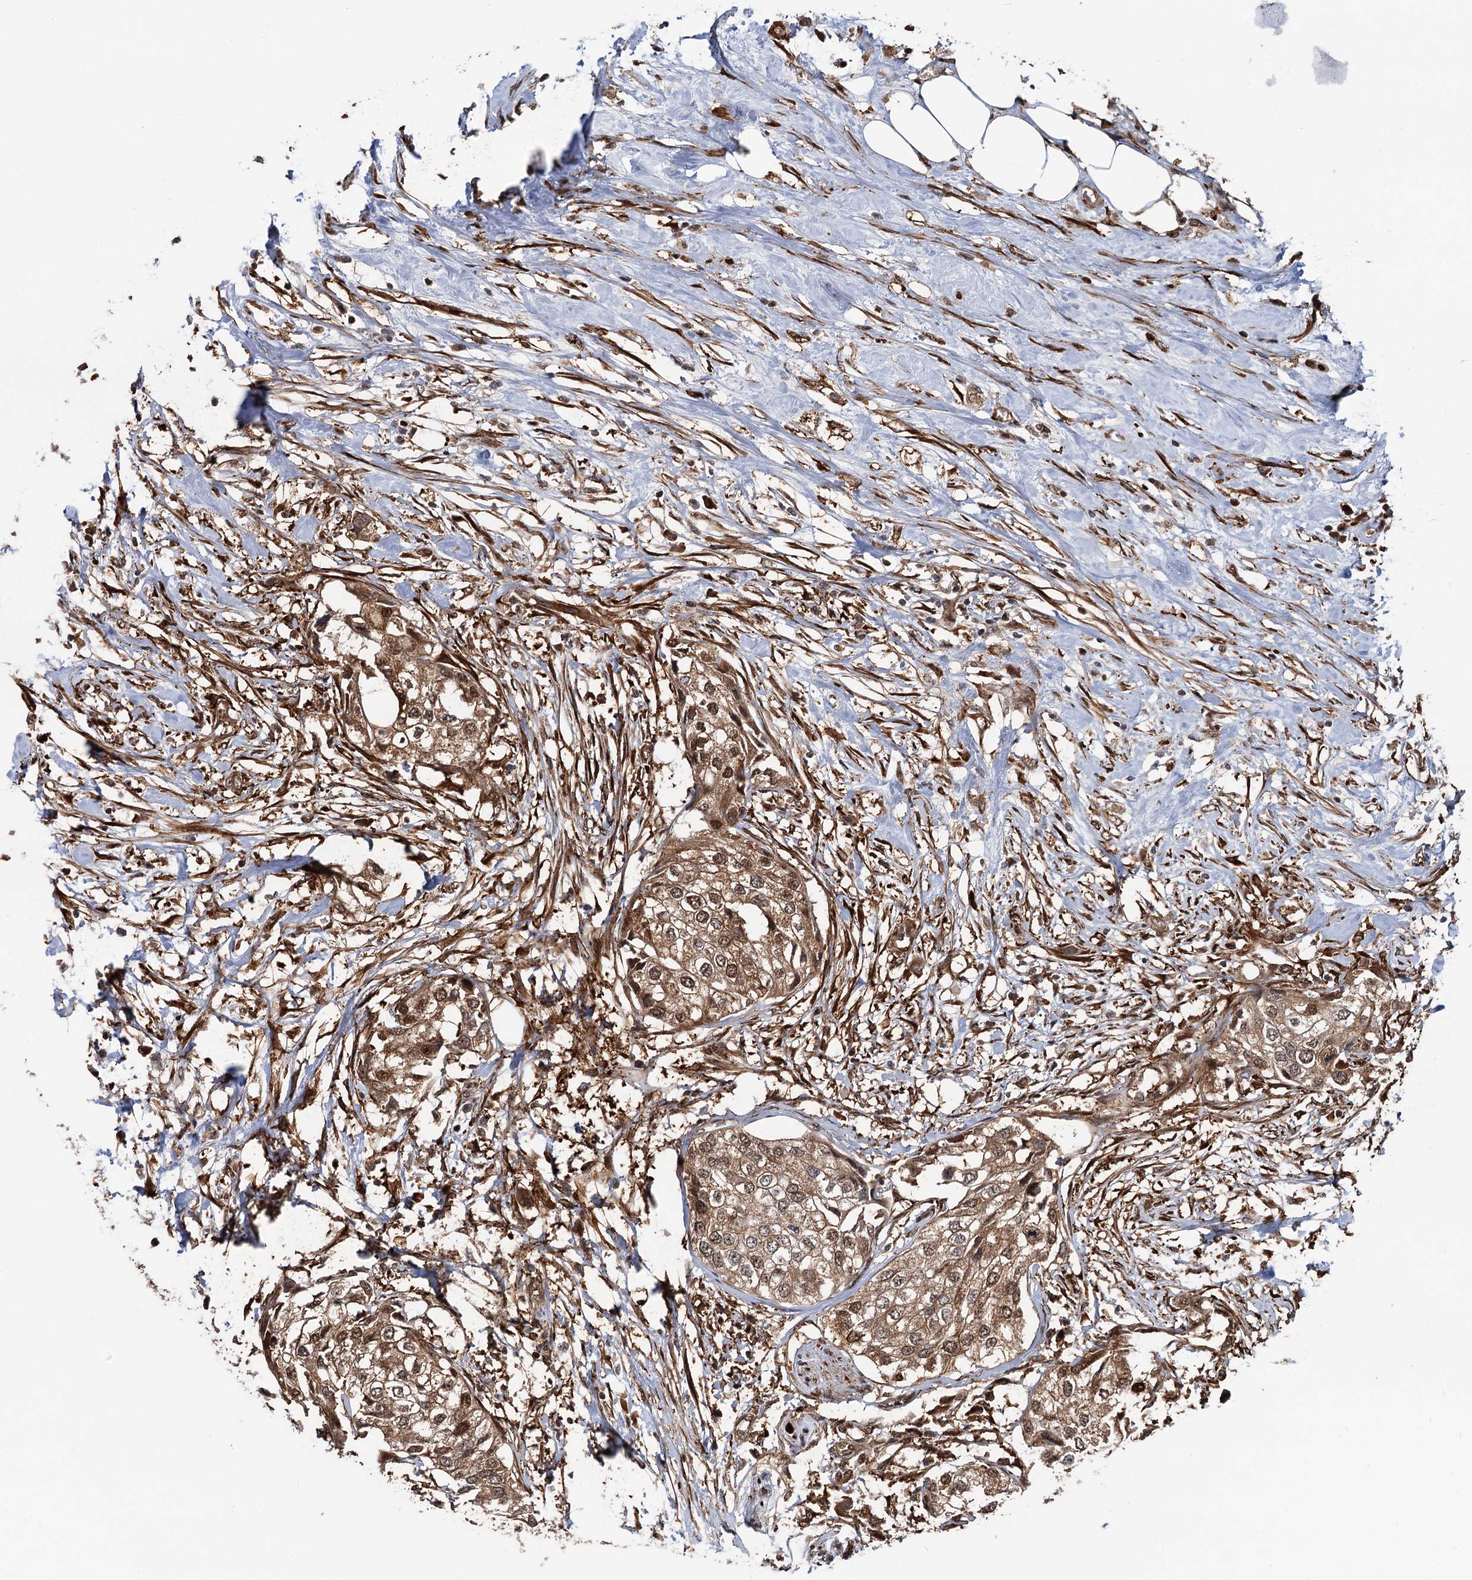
{"staining": {"intensity": "moderate", "quantity": ">75%", "location": "cytoplasmic/membranous,nuclear"}, "tissue": "urothelial cancer", "cell_type": "Tumor cells", "image_type": "cancer", "snomed": [{"axis": "morphology", "description": "Urothelial carcinoma, High grade"}, {"axis": "topography", "description": "Urinary bladder"}], "caption": "Urothelial carcinoma (high-grade) tissue demonstrates moderate cytoplasmic/membranous and nuclear expression in approximately >75% of tumor cells", "gene": "SNRNP25", "patient": {"sex": "male", "age": 64}}